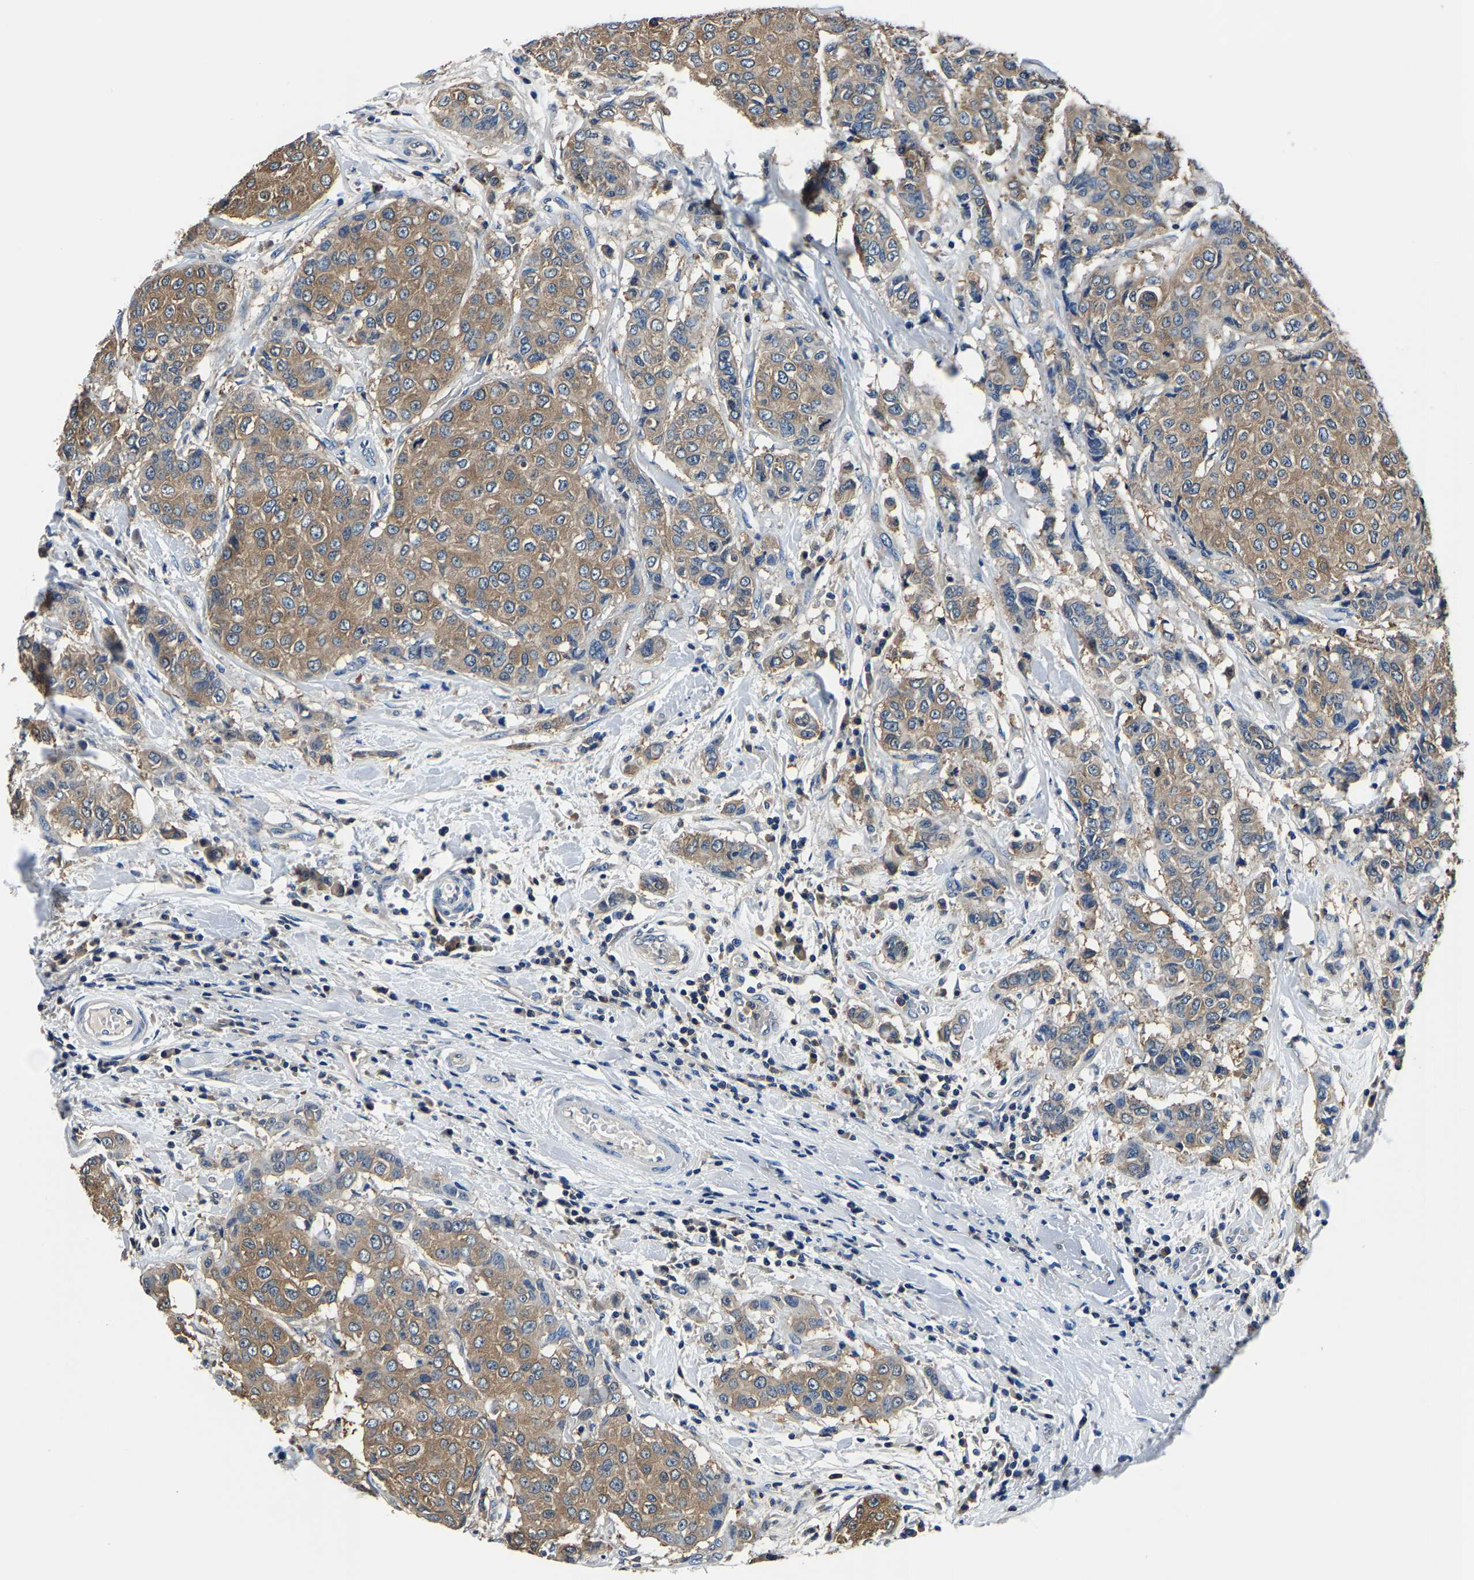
{"staining": {"intensity": "moderate", "quantity": ">75%", "location": "cytoplasmic/membranous"}, "tissue": "breast cancer", "cell_type": "Tumor cells", "image_type": "cancer", "snomed": [{"axis": "morphology", "description": "Duct carcinoma"}, {"axis": "topography", "description": "Breast"}], "caption": "Protein positivity by immunohistochemistry (IHC) reveals moderate cytoplasmic/membranous positivity in approximately >75% of tumor cells in breast intraductal carcinoma.", "gene": "ALDOB", "patient": {"sex": "female", "age": 27}}